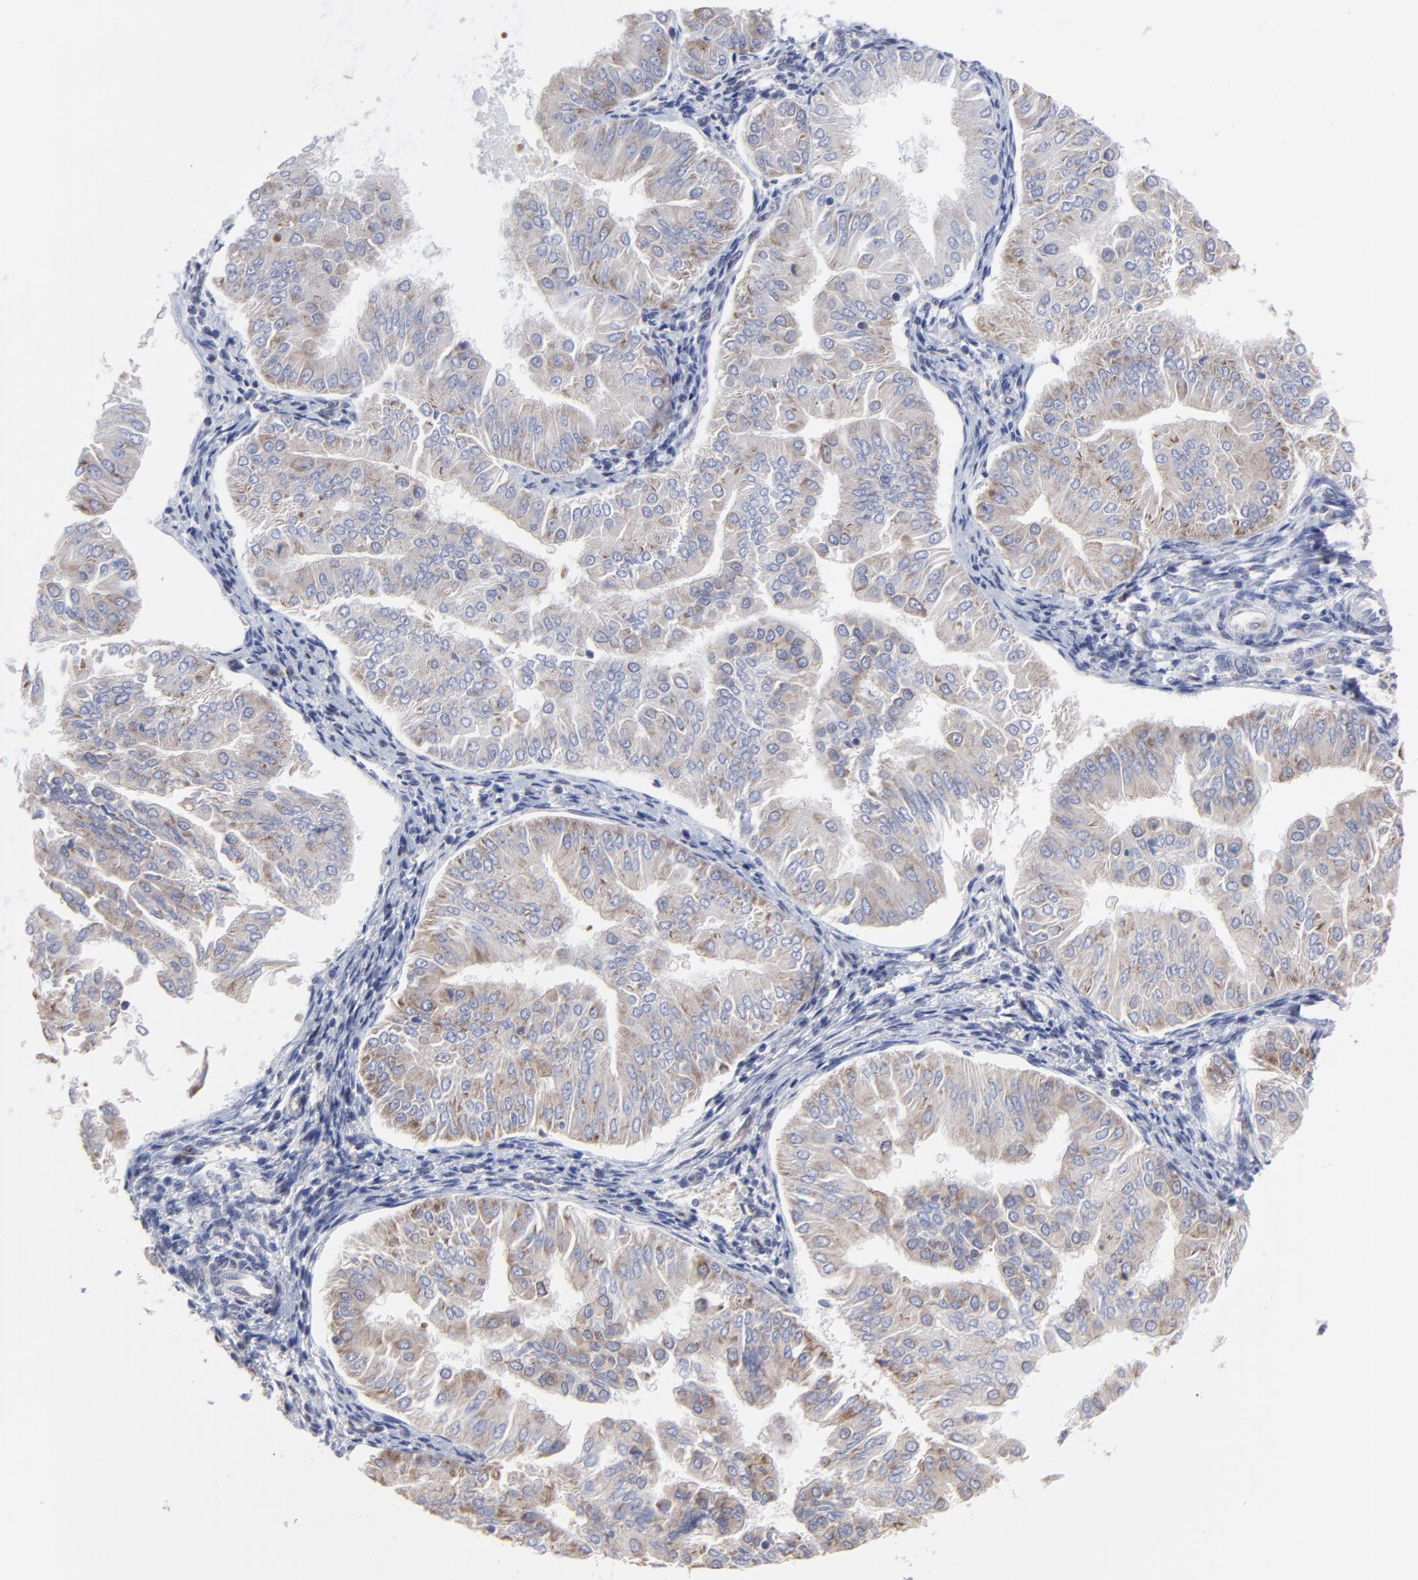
{"staining": {"intensity": "weak", "quantity": "25%-75%", "location": "cytoplasmic/membranous"}, "tissue": "endometrial cancer", "cell_type": "Tumor cells", "image_type": "cancer", "snomed": [{"axis": "morphology", "description": "Adenocarcinoma, NOS"}, {"axis": "topography", "description": "Endometrium"}], "caption": "Immunohistochemistry micrograph of endometrial cancer (adenocarcinoma) stained for a protein (brown), which reveals low levels of weak cytoplasmic/membranous positivity in about 25%-75% of tumor cells.", "gene": "CCT2", "patient": {"sex": "female", "age": 53}}